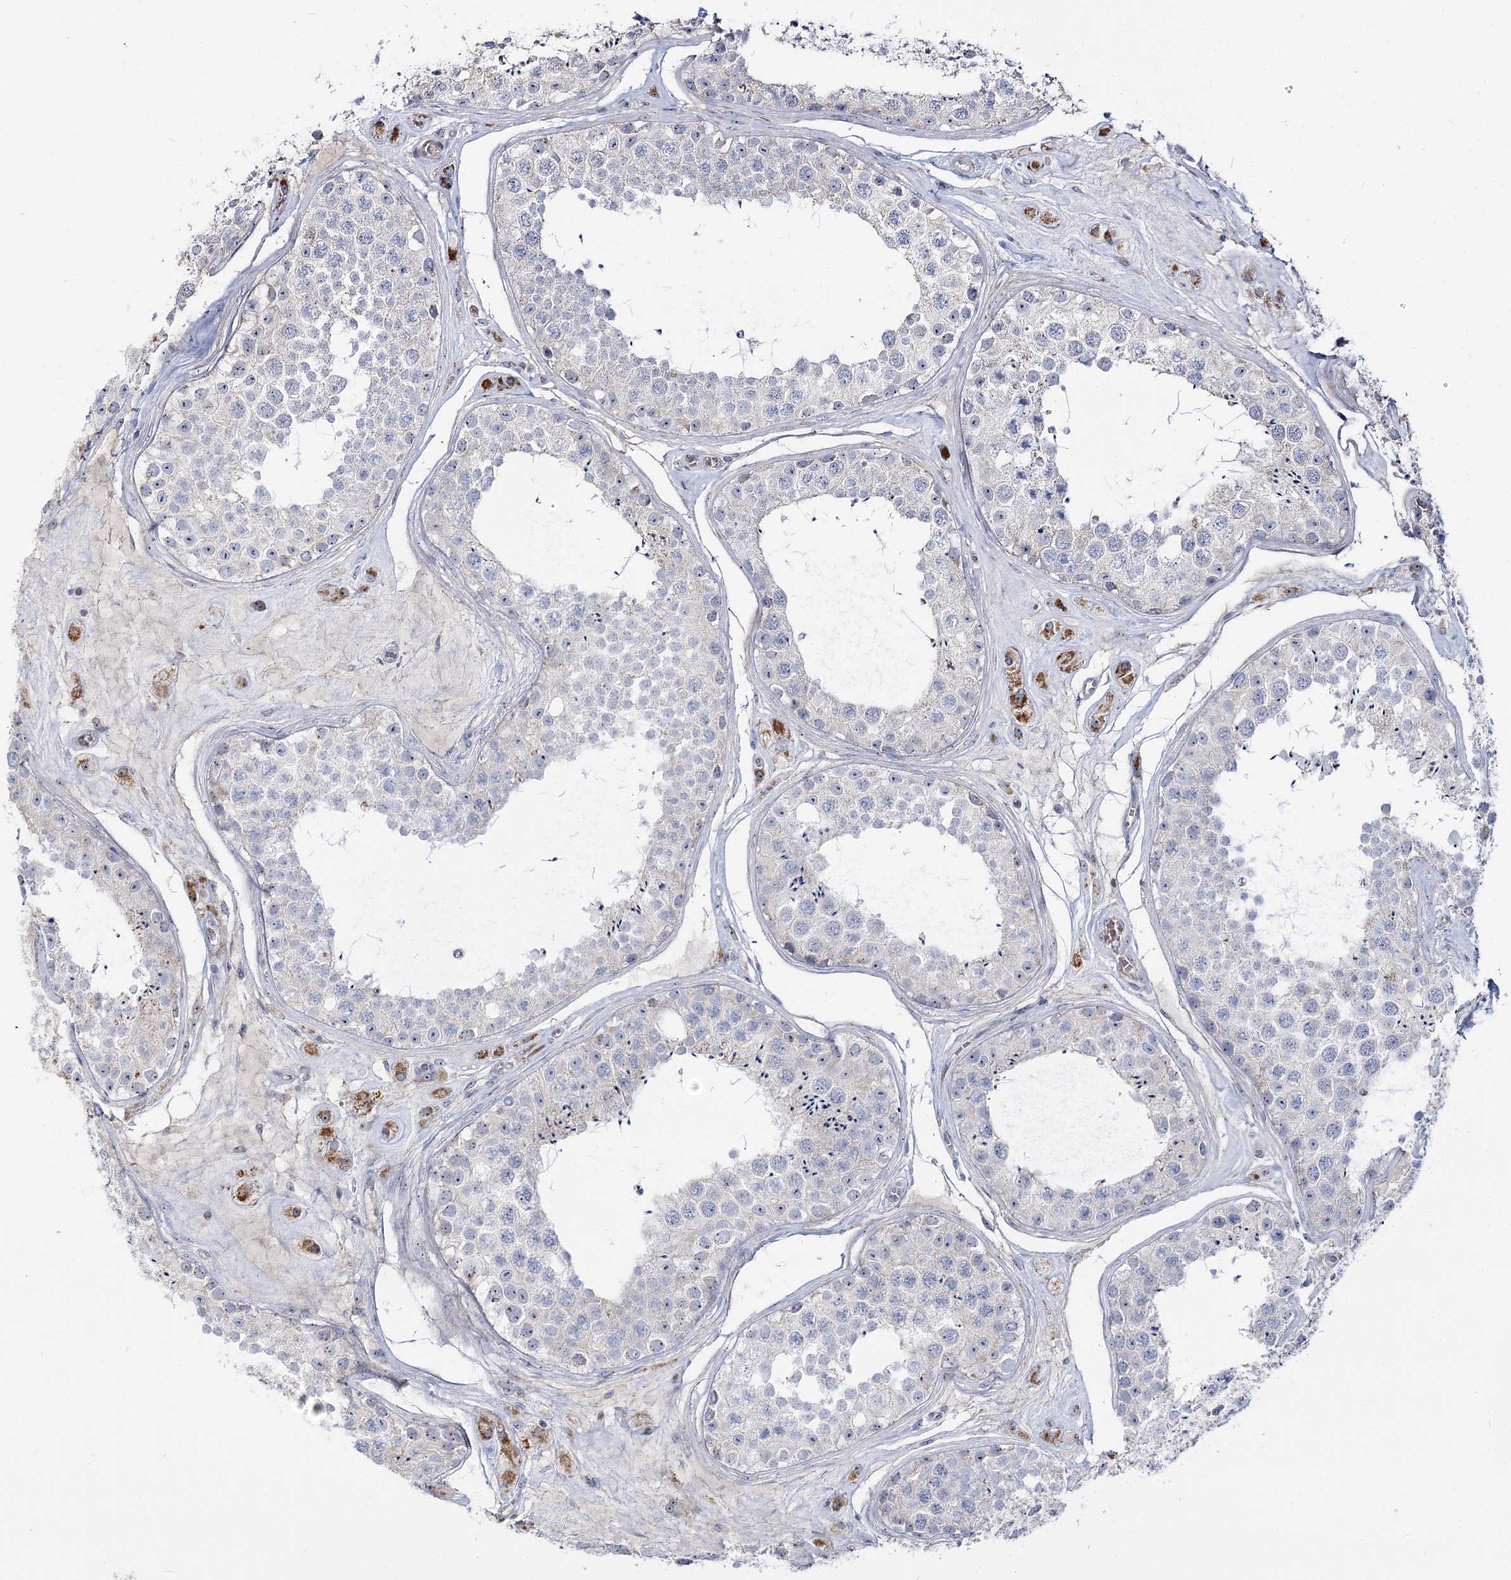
{"staining": {"intensity": "negative", "quantity": "none", "location": "none"}, "tissue": "testis", "cell_type": "Cells in seminiferous ducts", "image_type": "normal", "snomed": [{"axis": "morphology", "description": "Normal tissue, NOS"}, {"axis": "topography", "description": "Testis"}], "caption": "A micrograph of testis stained for a protein displays no brown staining in cells in seminiferous ducts. (IHC, brightfield microscopy, high magnification).", "gene": "SUOX", "patient": {"sex": "male", "age": 25}}